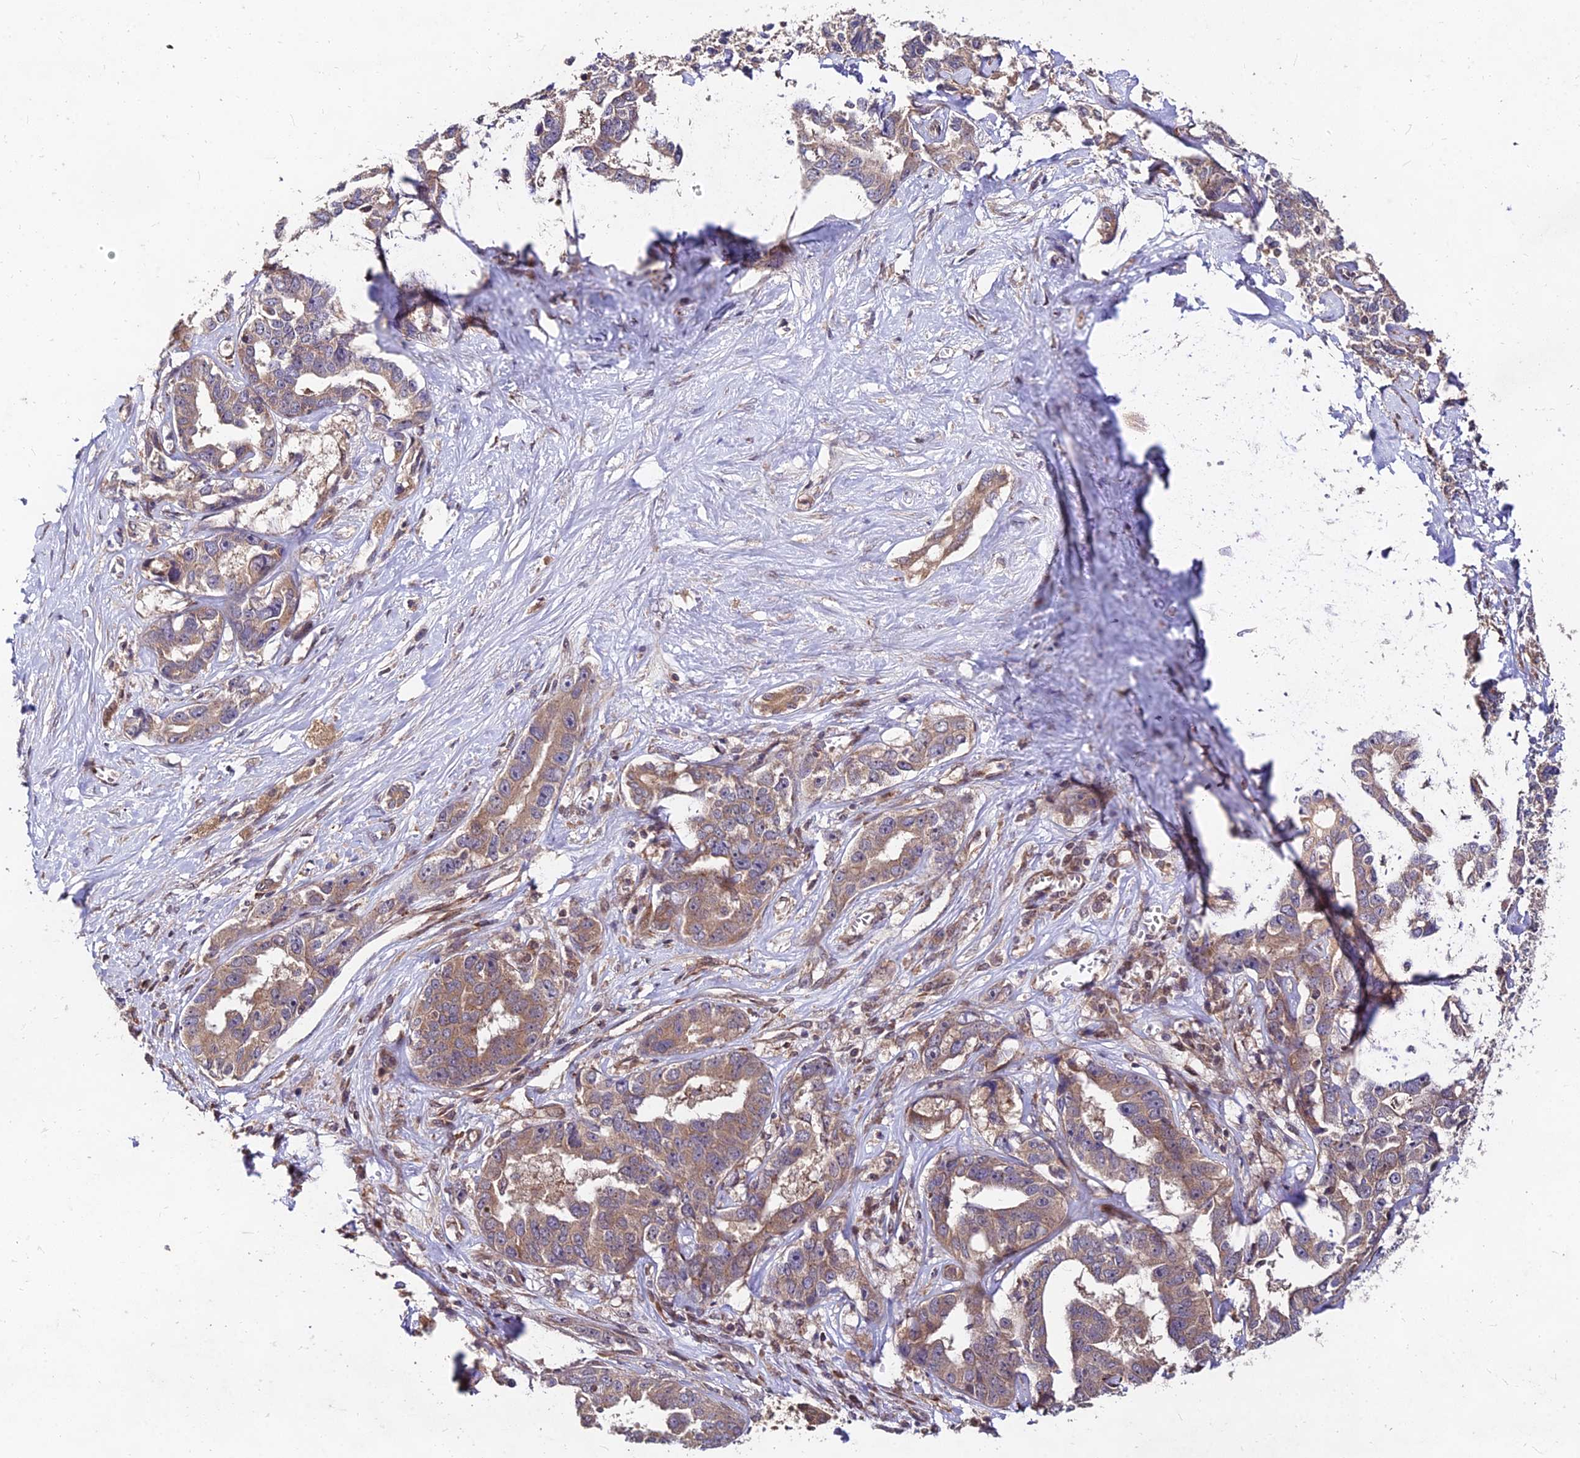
{"staining": {"intensity": "weak", "quantity": "25%-75%", "location": "cytoplasmic/membranous"}, "tissue": "liver cancer", "cell_type": "Tumor cells", "image_type": "cancer", "snomed": [{"axis": "morphology", "description": "Cholangiocarcinoma"}, {"axis": "topography", "description": "Liver"}], "caption": "The histopathology image shows a brown stain indicating the presence of a protein in the cytoplasmic/membranous of tumor cells in liver cancer (cholangiocarcinoma). The protein of interest is stained brown, and the nuclei are stained in blue (DAB (3,3'-diaminobenzidine) IHC with brightfield microscopy, high magnification).", "gene": "MKKS", "patient": {"sex": "male", "age": 59}}